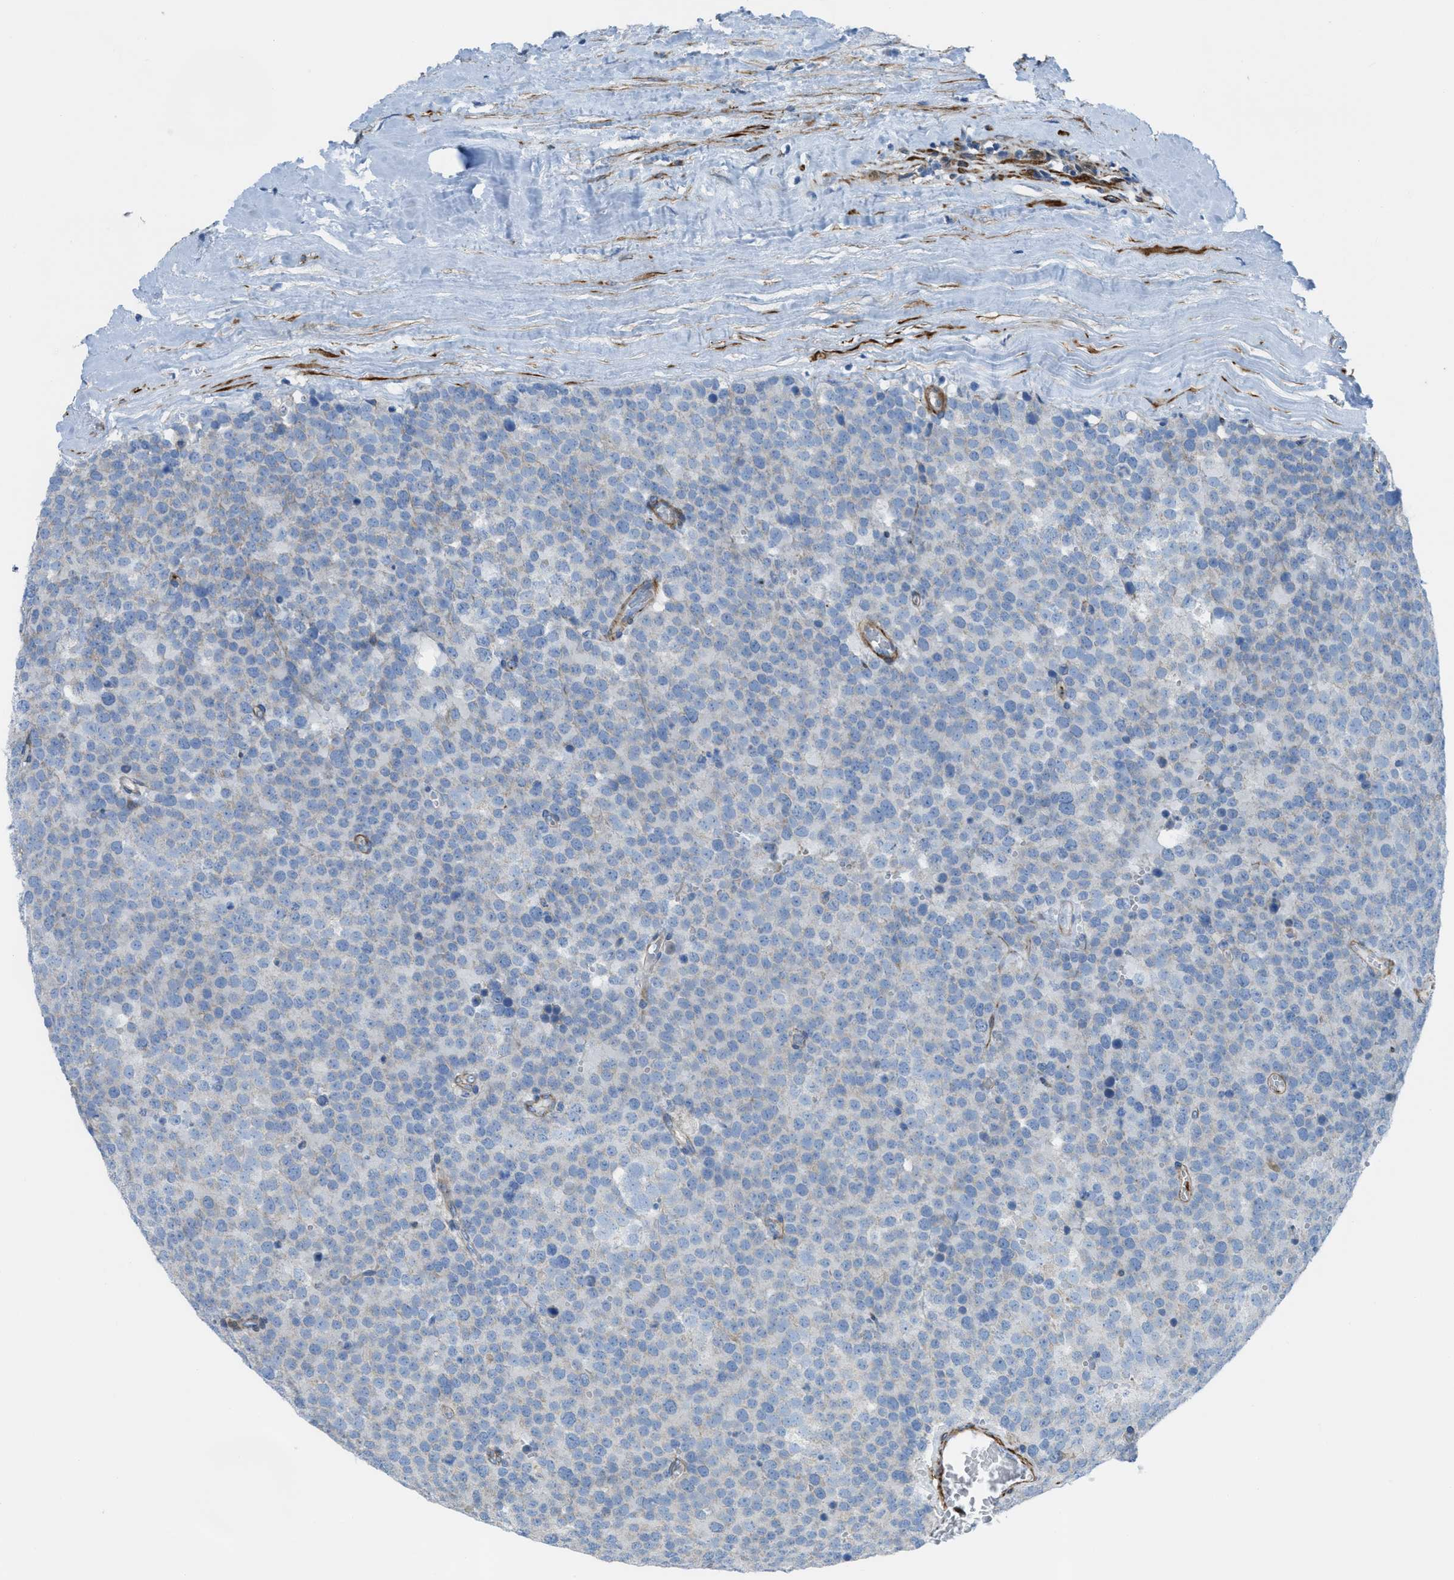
{"staining": {"intensity": "negative", "quantity": "none", "location": "none"}, "tissue": "testis cancer", "cell_type": "Tumor cells", "image_type": "cancer", "snomed": [{"axis": "morphology", "description": "Normal tissue, NOS"}, {"axis": "morphology", "description": "Seminoma, NOS"}, {"axis": "topography", "description": "Testis"}], "caption": "Testis seminoma stained for a protein using IHC displays no staining tumor cells.", "gene": "KCNH7", "patient": {"sex": "male", "age": 71}}